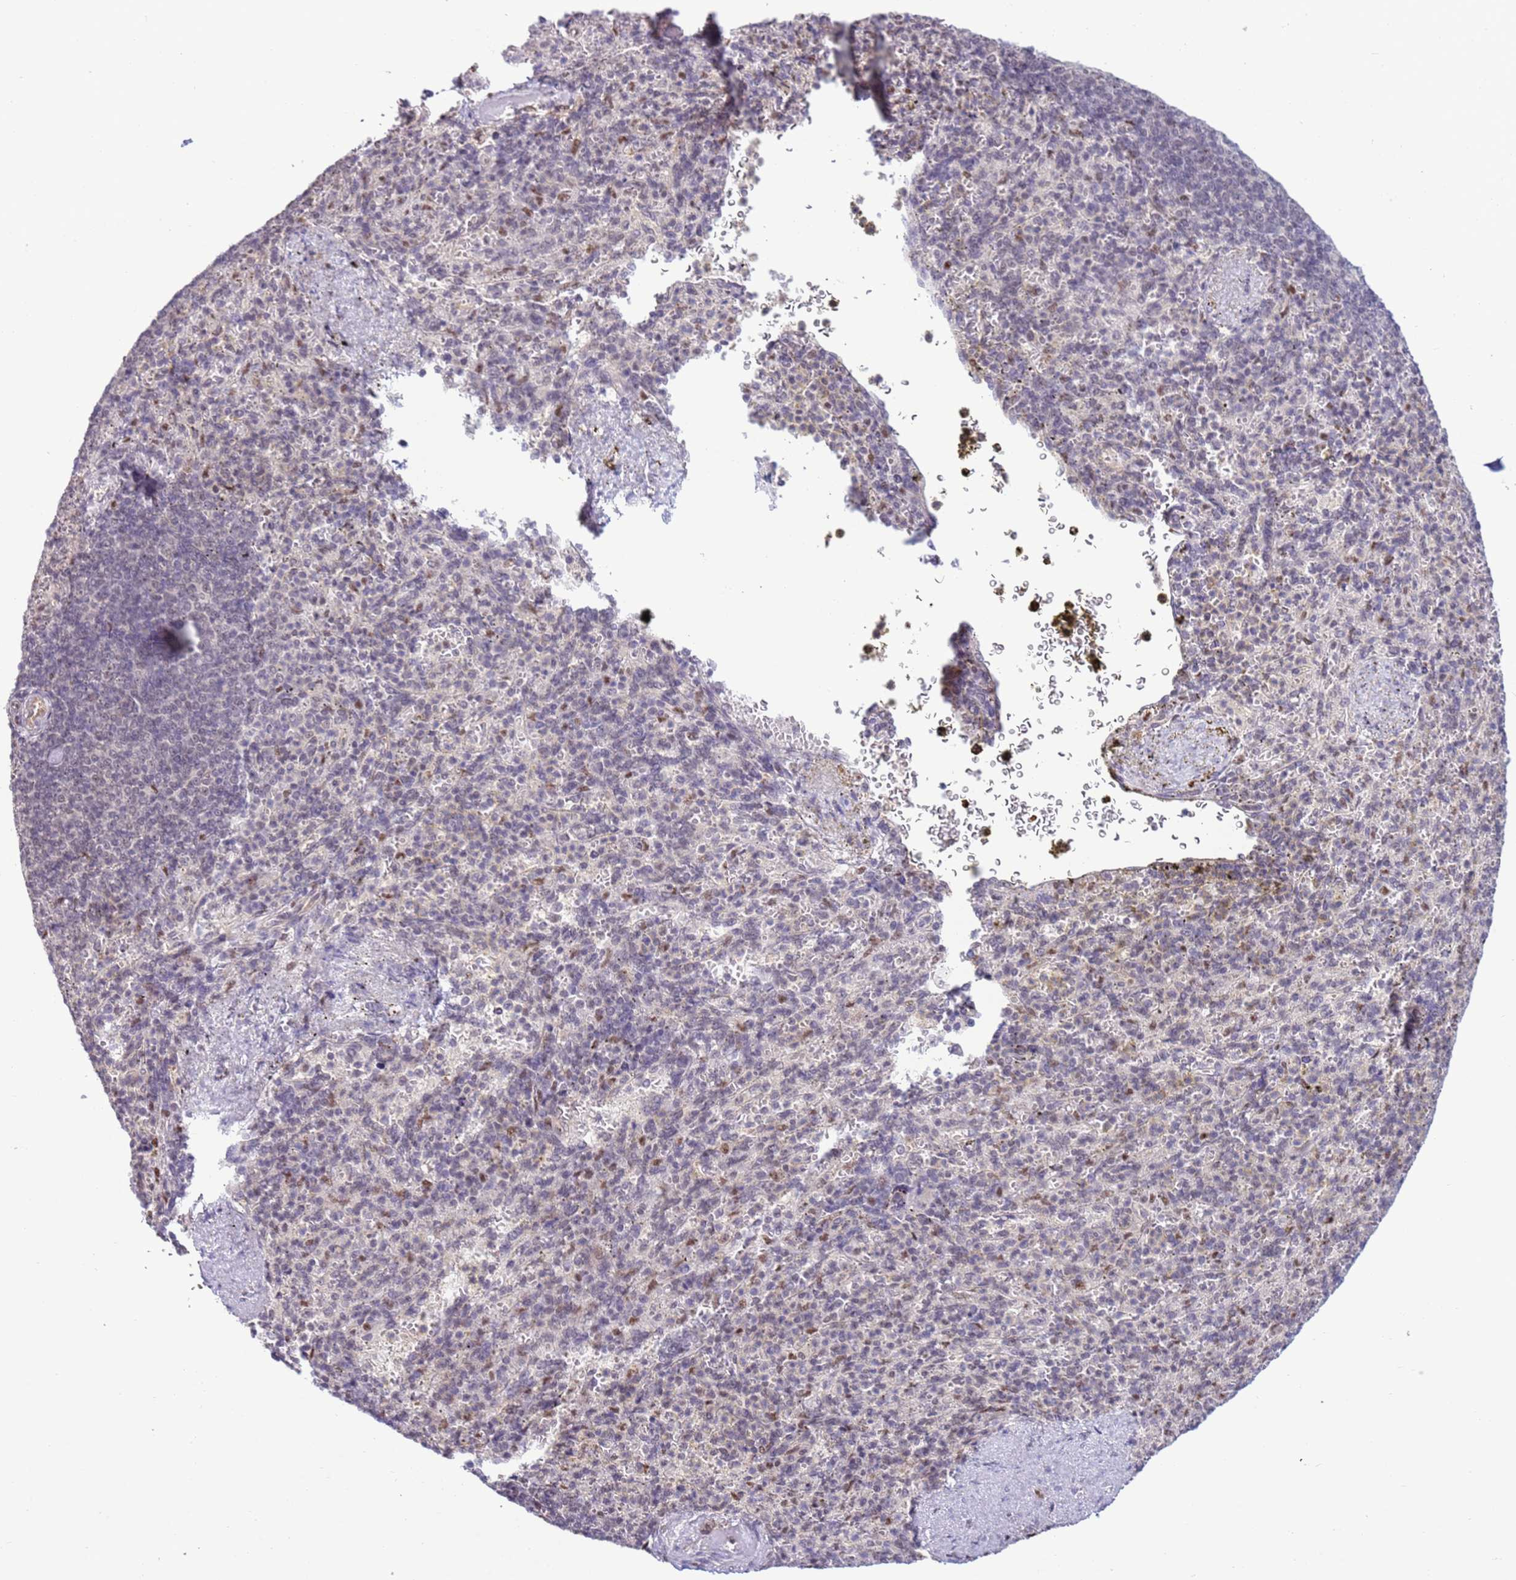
{"staining": {"intensity": "strong", "quantity": "<25%", "location": "nuclear"}, "tissue": "spleen", "cell_type": "Cells in red pulp", "image_type": "normal", "snomed": [{"axis": "morphology", "description": "Normal tissue, NOS"}, {"axis": "topography", "description": "Spleen"}], "caption": "The histopathology image exhibits immunohistochemical staining of benign spleen. There is strong nuclear expression is appreciated in approximately <25% of cells in red pulp. Ihc stains the protein in brown and the nuclei are stained blue.", "gene": "PRPF6", "patient": {"sex": "female", "age": 74}}